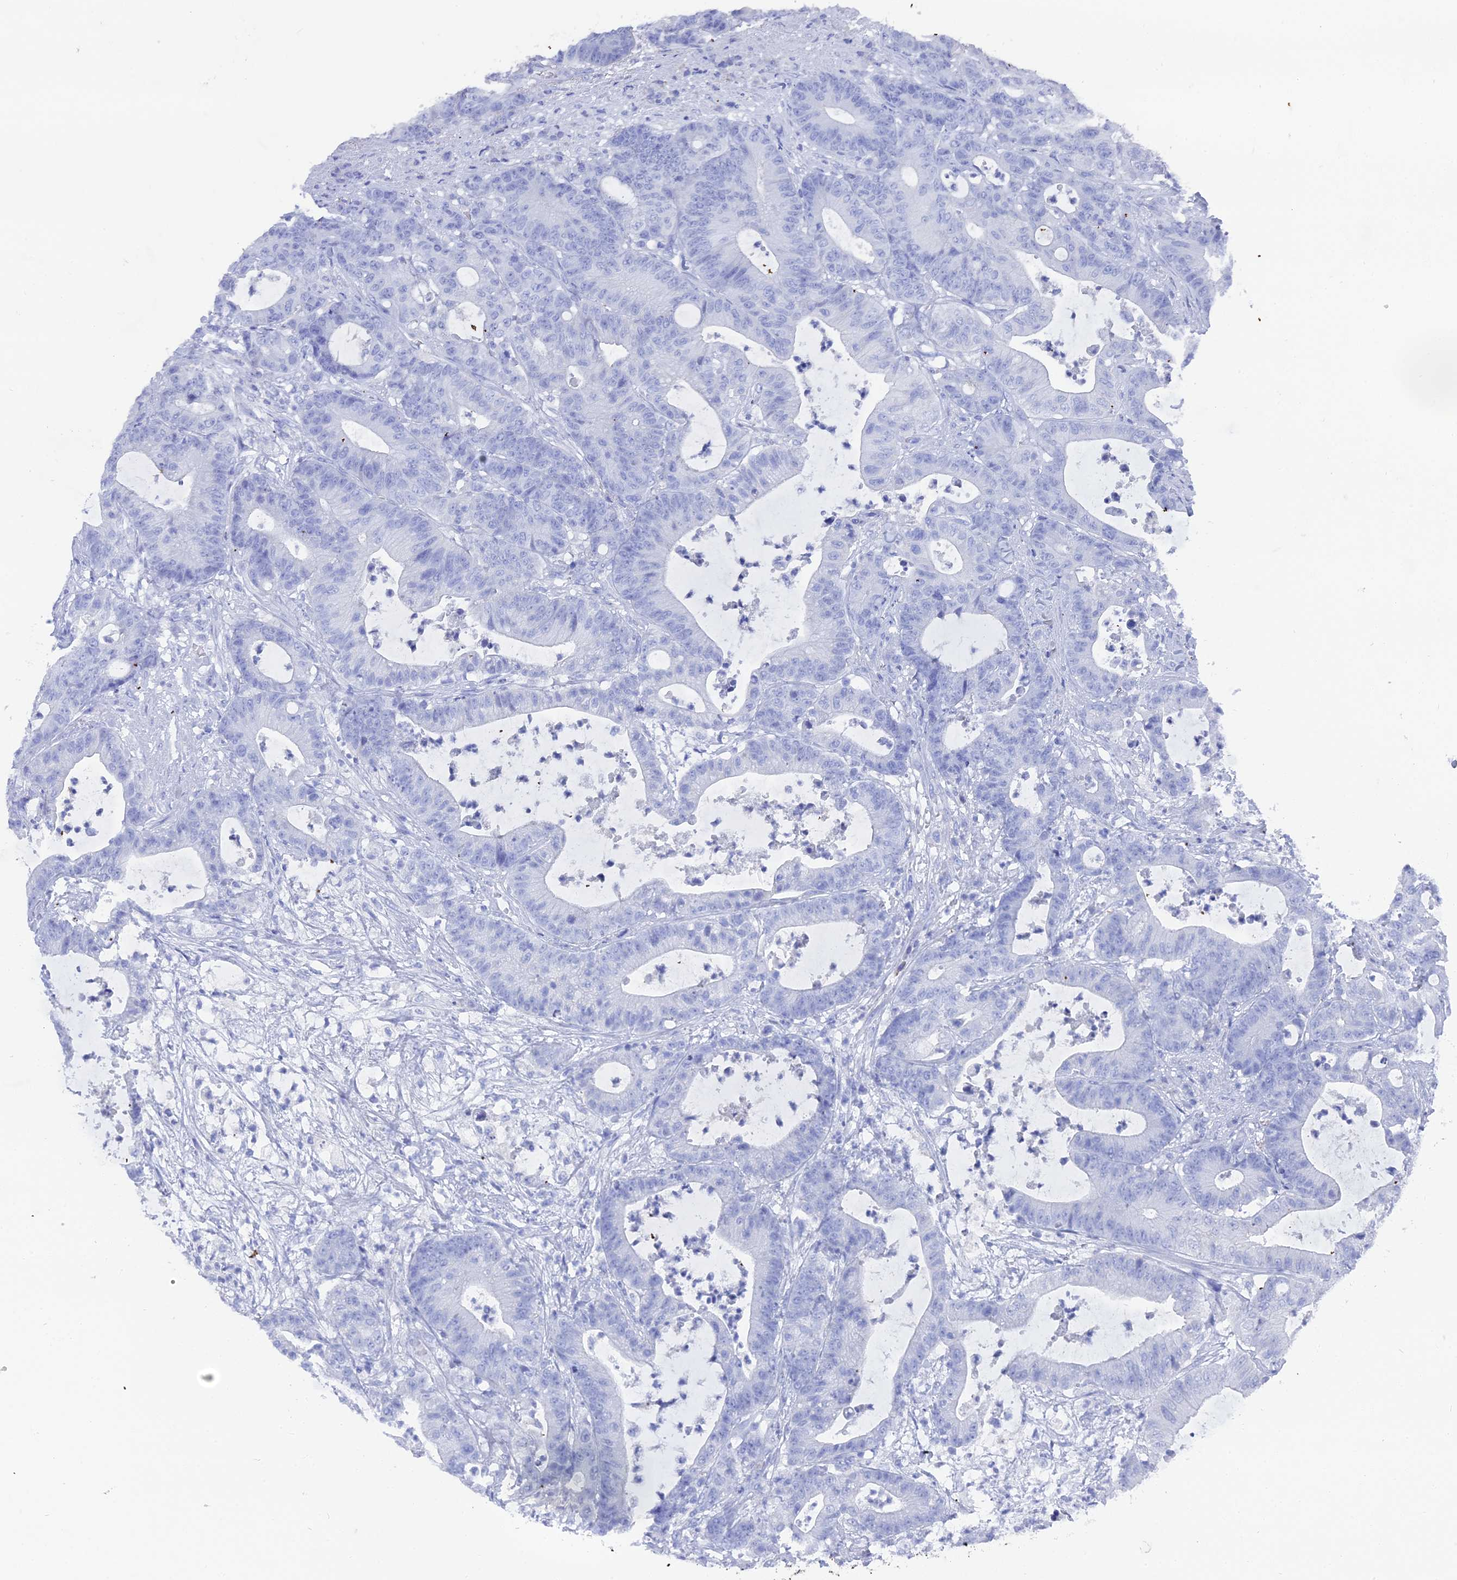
{"staining": {"intensity": "negative", "quantity": "none", "location": "none"}, "tissue": "colorectal cancer", "cell_type": "Tumor cells", "image_type": "cancer", "snomed": [{"axis": "morphology", "description": "Adenocarcinoma, NOS"}, {"axis": "topography", "description": "Colon"}], "caption": "Protein analysis of colorectal cancer (adenocarcinoma) exhibits no significant positivity in tumor cells.", "gene": "ENPP3", "patient": {"sex": "female", "age": 84}}